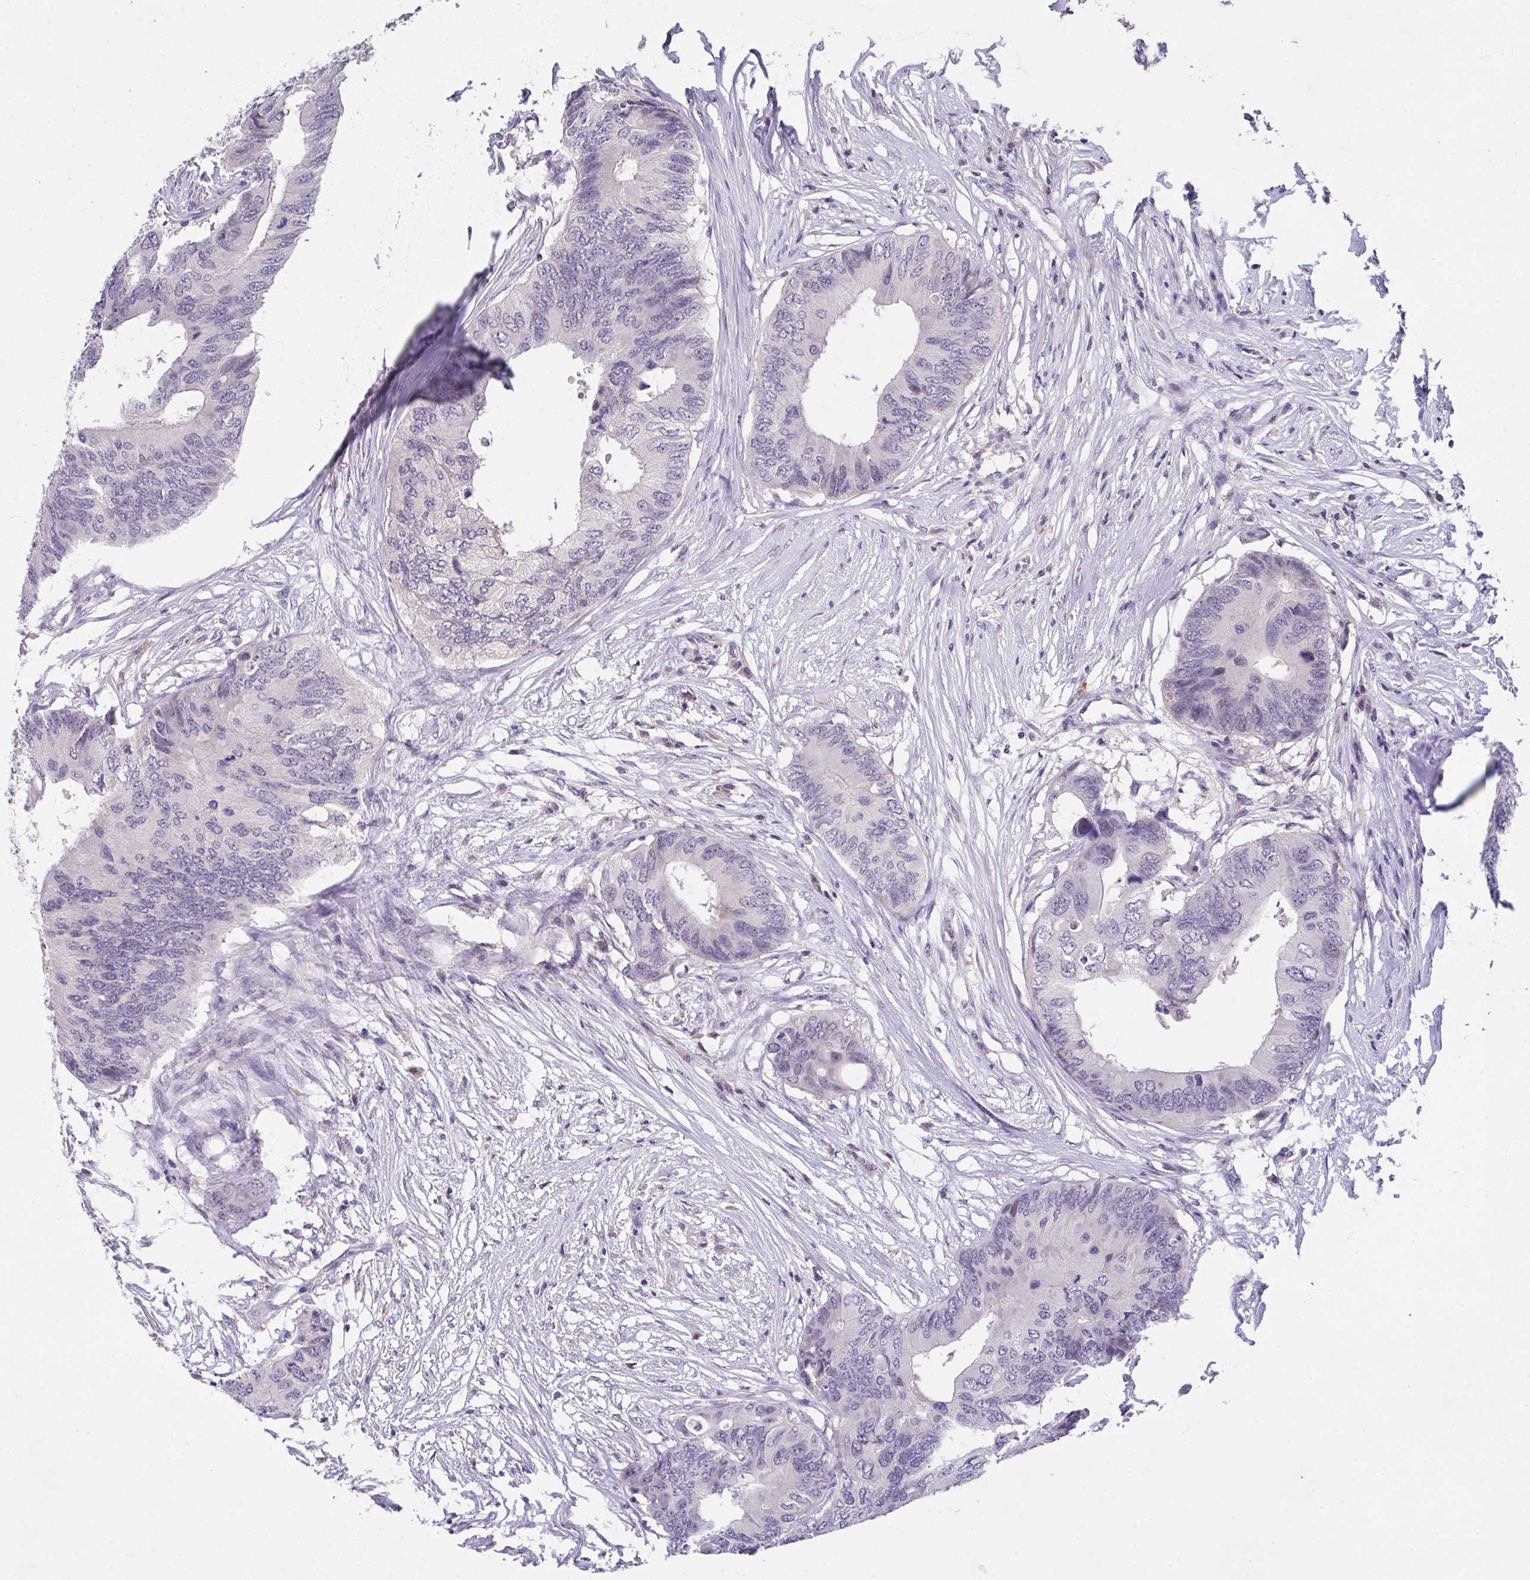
{"staining": {"intensity": "negative", "quantity": "none", "location": "none"}, "tissue": "colorectal cancer", "cell_type": "Tumor cells", "image_type": "cancer", "snomed": [{"axis": "morphology", "description": "Adenocarcinoma, NOS"}, {"axis": "topography", "description": "Colon"}], "caption": "Tumor cells are negative for protein expression in human adenocarcinoma (colorectal).", "gene": "GLTPD2", "patient": {"sex": "male", "age": 71}}